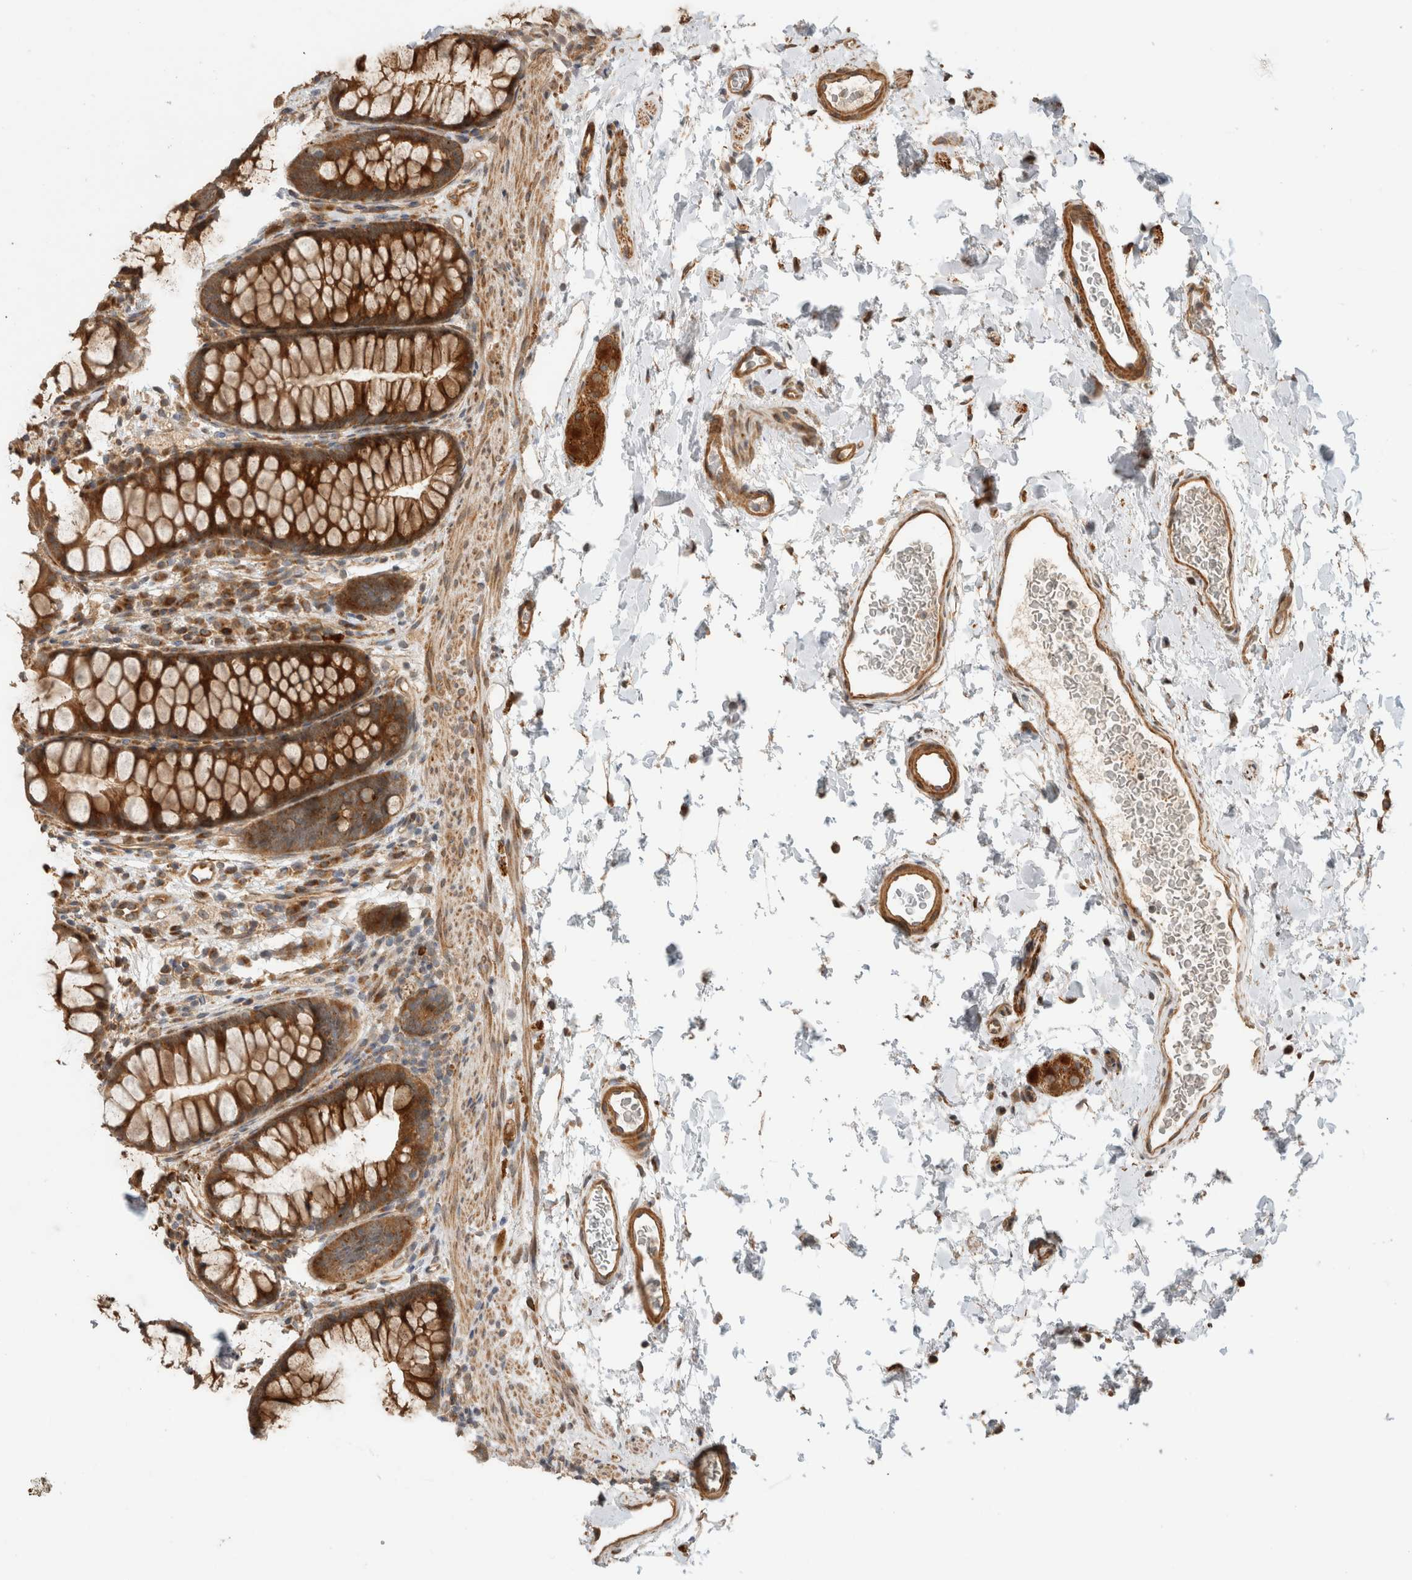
{"staining": {"intensity": "moderate", "quantity": ">75%", "location": "cytoplasmic/membranous"}, "tissue": "colon", "cell_type": "Endothelial cells", "image_type": "normal", "snomed": [{"axis": "morphology", "description": "Normal tissue, NOS"}, {"axis": "topography", "description": "Colon"}], "caption": "DAB immunohistochemical staining of unremarkable colon reveals moderate cytoplasmic/membranous protein expression in approximately >75% of endothelial cells.", "gene": "PCDHB15", "patient": {"sex": "female", "age": 62}}